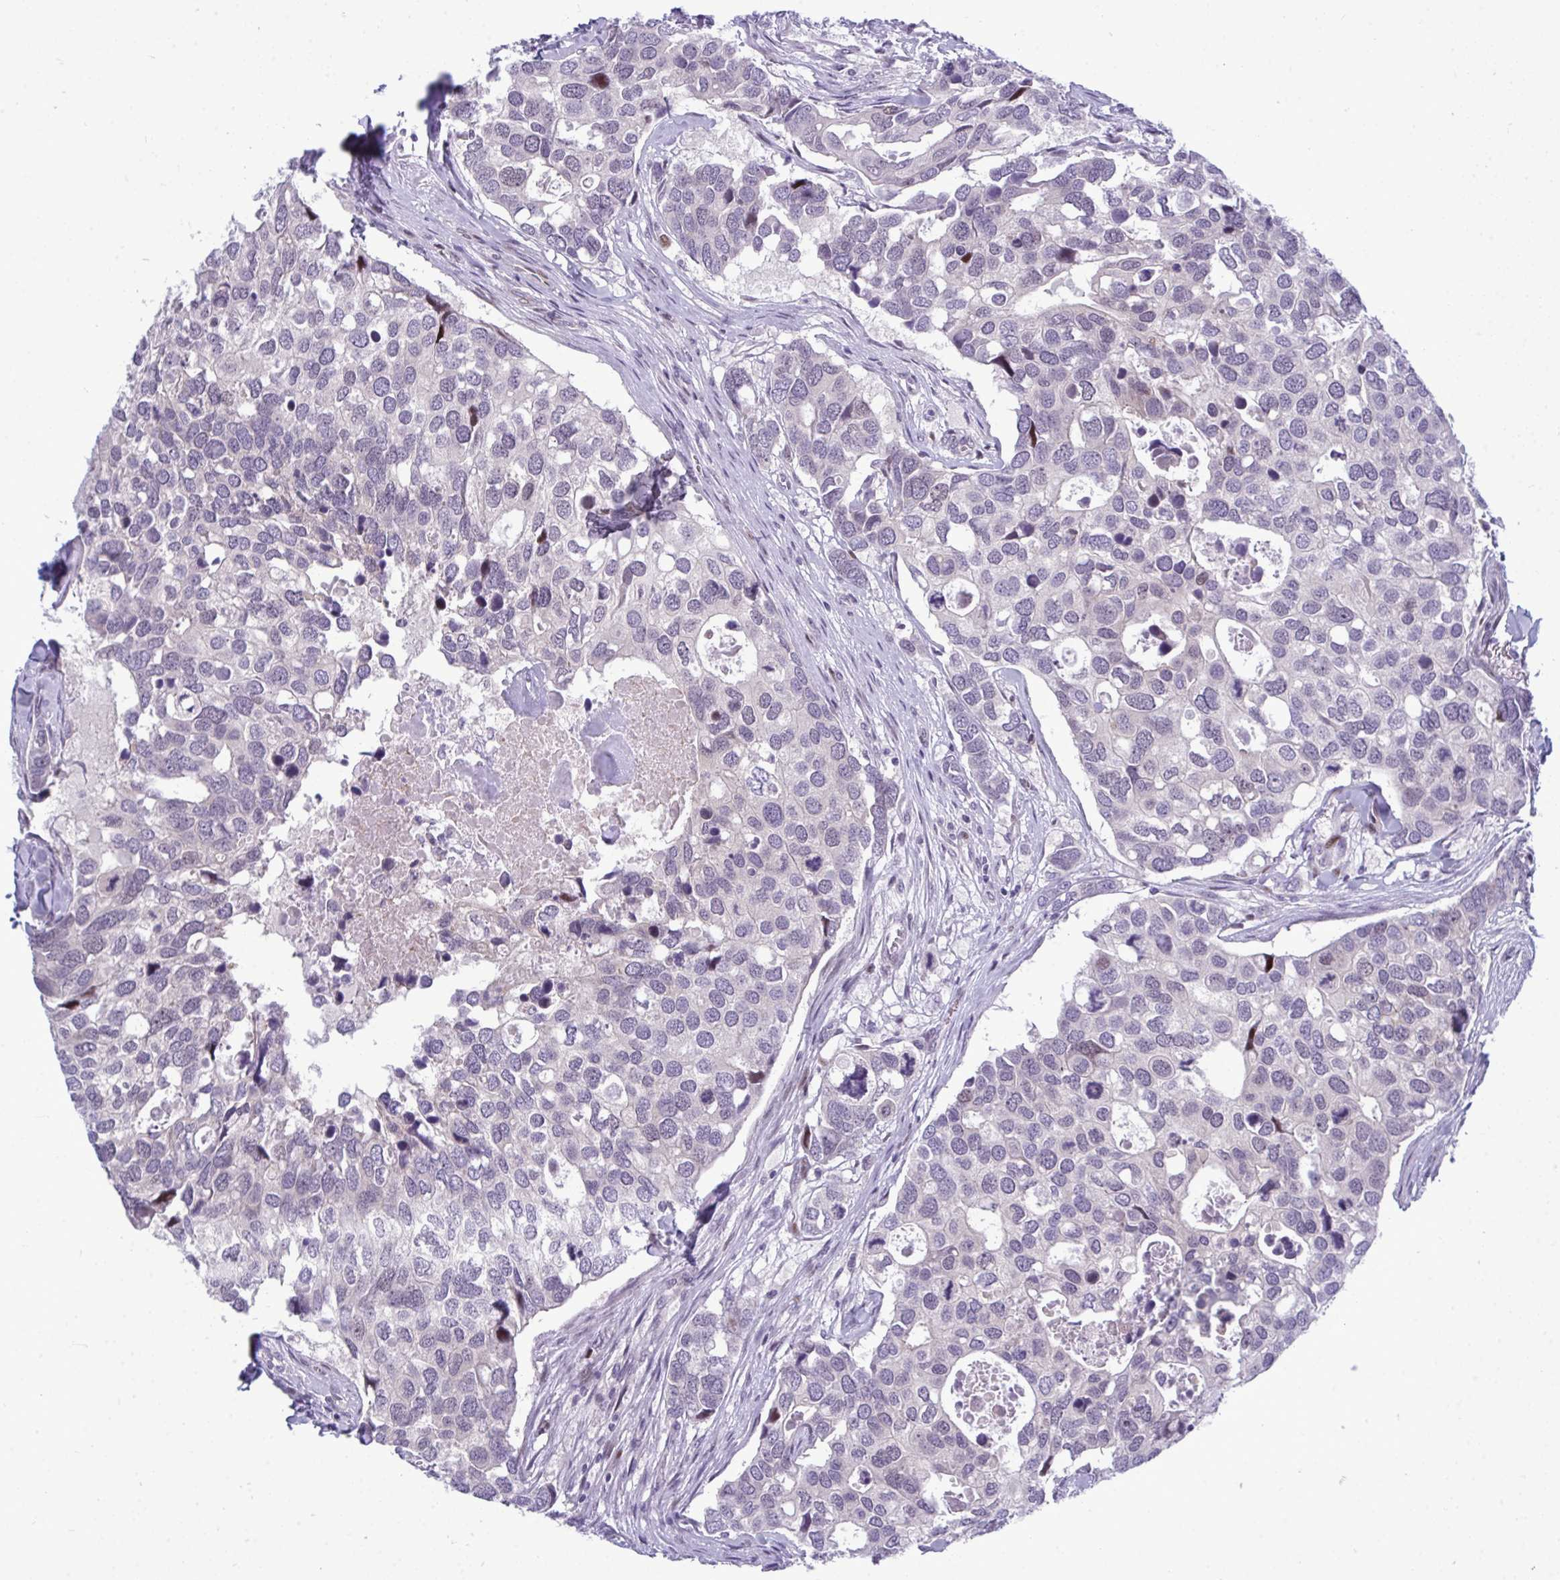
{"staining": {"intensity": "negative", "quantity": "none", "location": "none"}, "tissue": "breast cancer", "cell_type": "Tumor cells", "image_type": "cancer", "snomed": [{"axis": "morphology", "description": "Duct carcinoma"}, {"axis": "topography", "description": "Breast"}], "caption": "An immunohistochemistry (IHC) image of intraductal carcinoma (breast) is shown. There is no staining in tumor cells of intraductal carcinoma (breast).", "gene": "TAB1", "patient": {"sex": "female", "age": 83}}